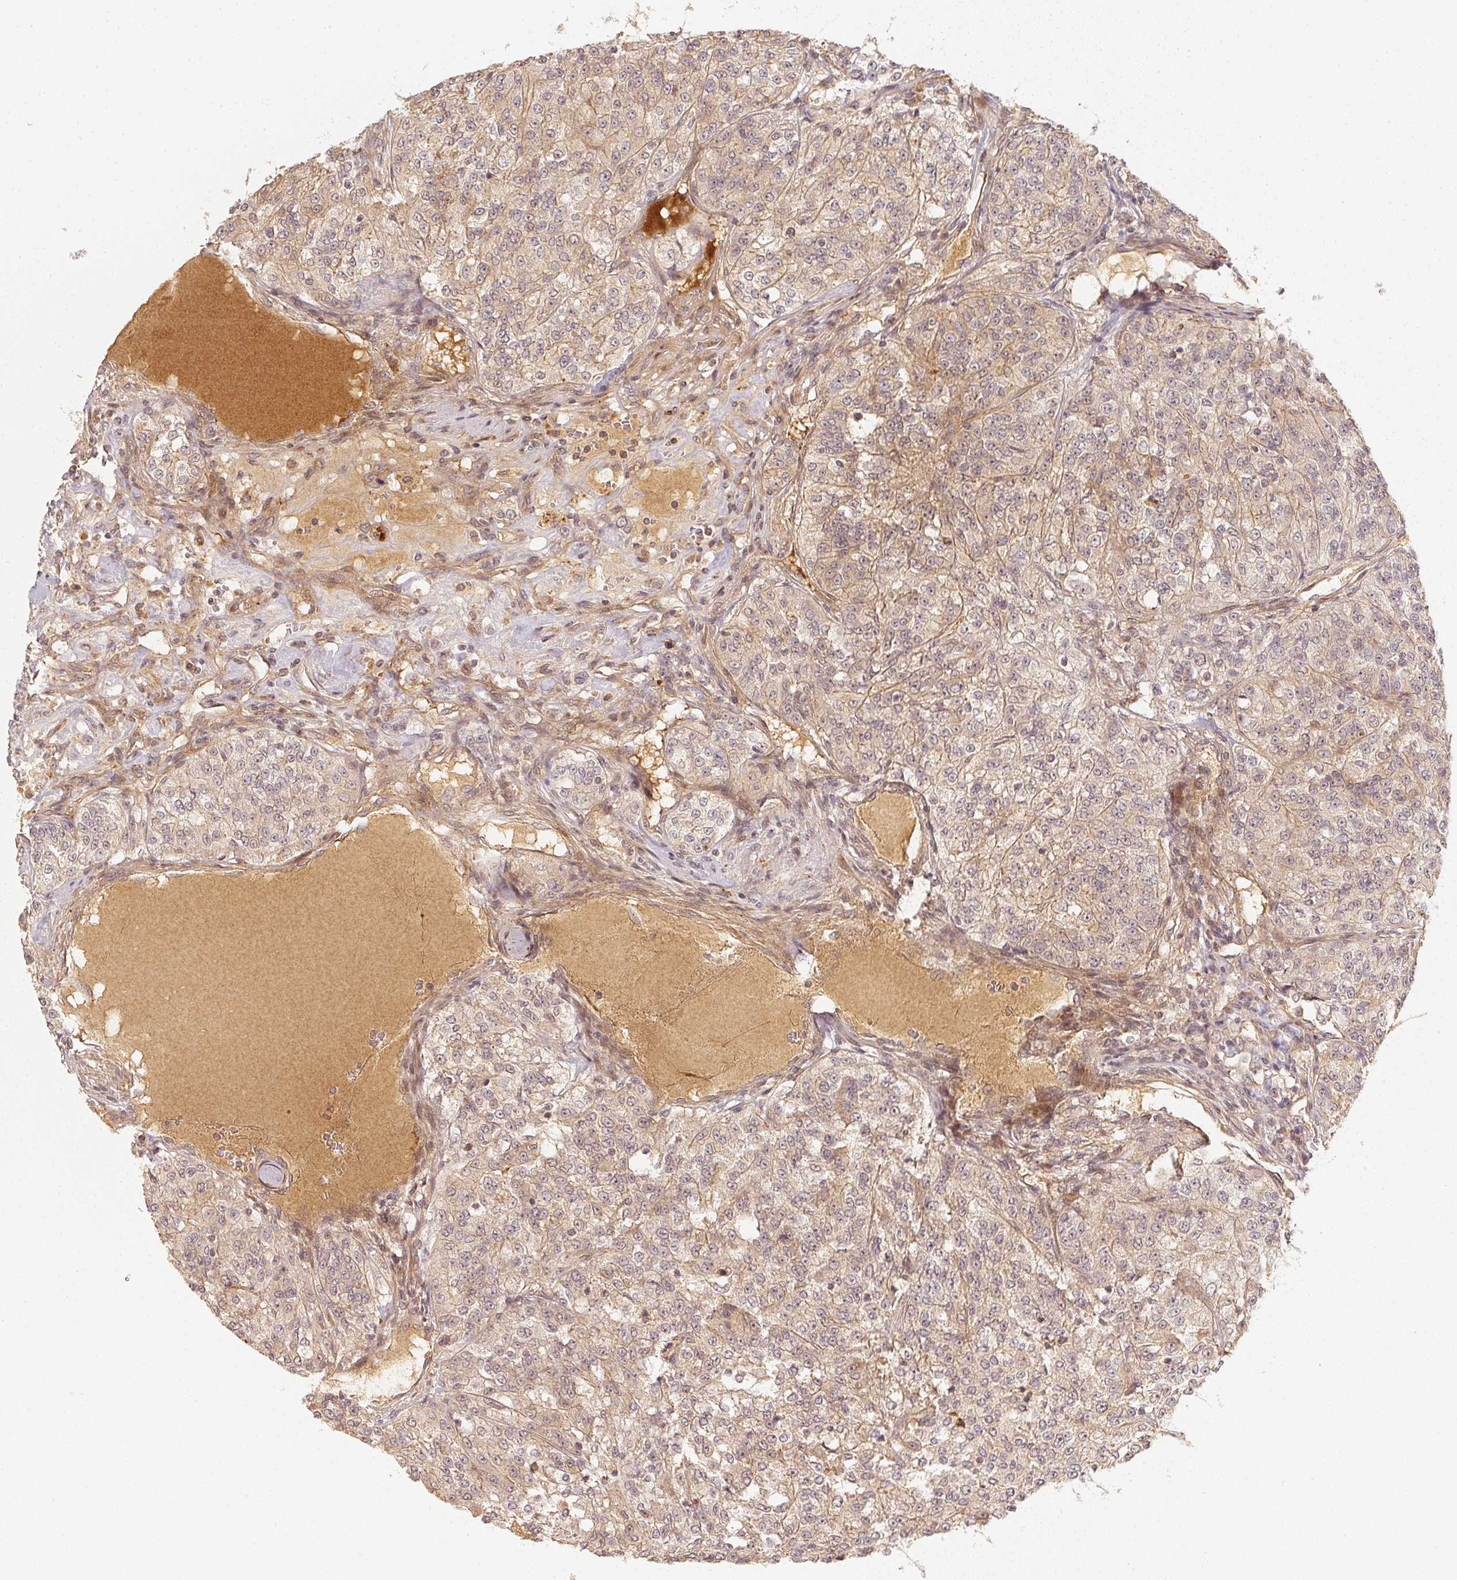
{"staining": {"intensity": "negative", "quantity": "none", "location": "none"}, "tissue": "renal cancer", "cell_type": "Tumor cells", "image_type": "cancer", "snomed": [{"axis": "morphology", "description": "Adenocarcinoma, NOS"}, {"axis": "topography", "description": "Kidney"}], "caption": "Human adenocarcinoma (renal) stained for a protein using immunohistochemistry (IHC) exhibits no positivity in tumor cells.", "gene": "SERPINE1", "patient": {"sex": "female", "age": 63}}